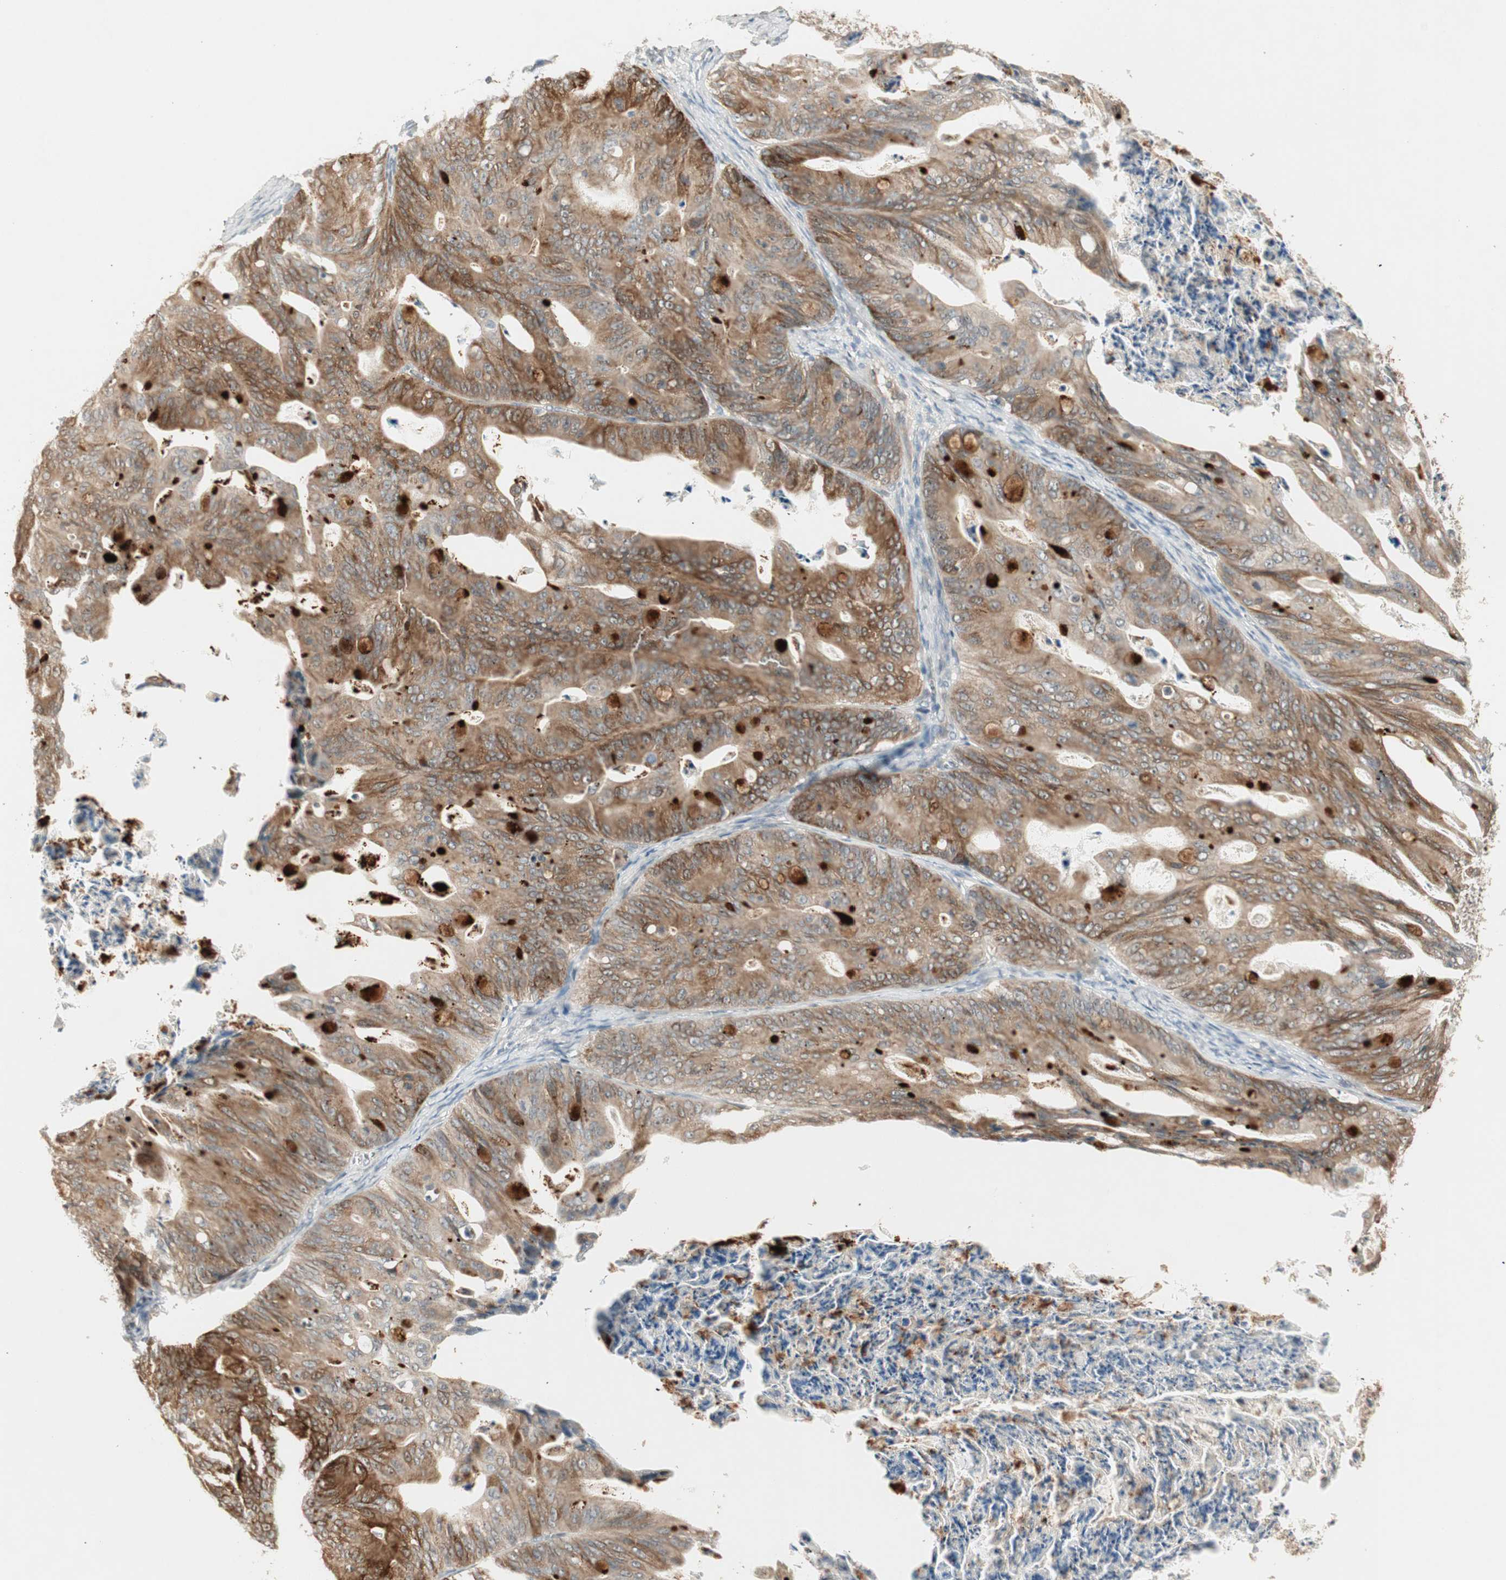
{"staining": {"intensity": "moderate", "quantity": ">75%", "location": "cytoplasmic/membranous"}, "tissue": "ovarian cancer", "cell_type": "Tumor cells", "image_type": "cancer", "snomed": [{"axis": "morphology", "description": "Cystadenocarcinoma, mucinous, NOS"}, {"axis": "topography", "description": "Ovary"}], "caption": "Immunohistochemistry micrograph of ovarian mucinous cystadenocarcinoma stained for a protein (brown), which shows medium levels of moderate cytoplasmic/membranous expression in about >75% of tumor cells.", "gene": "ACSL5", "patient": {"sex": "female", "age": 37}}